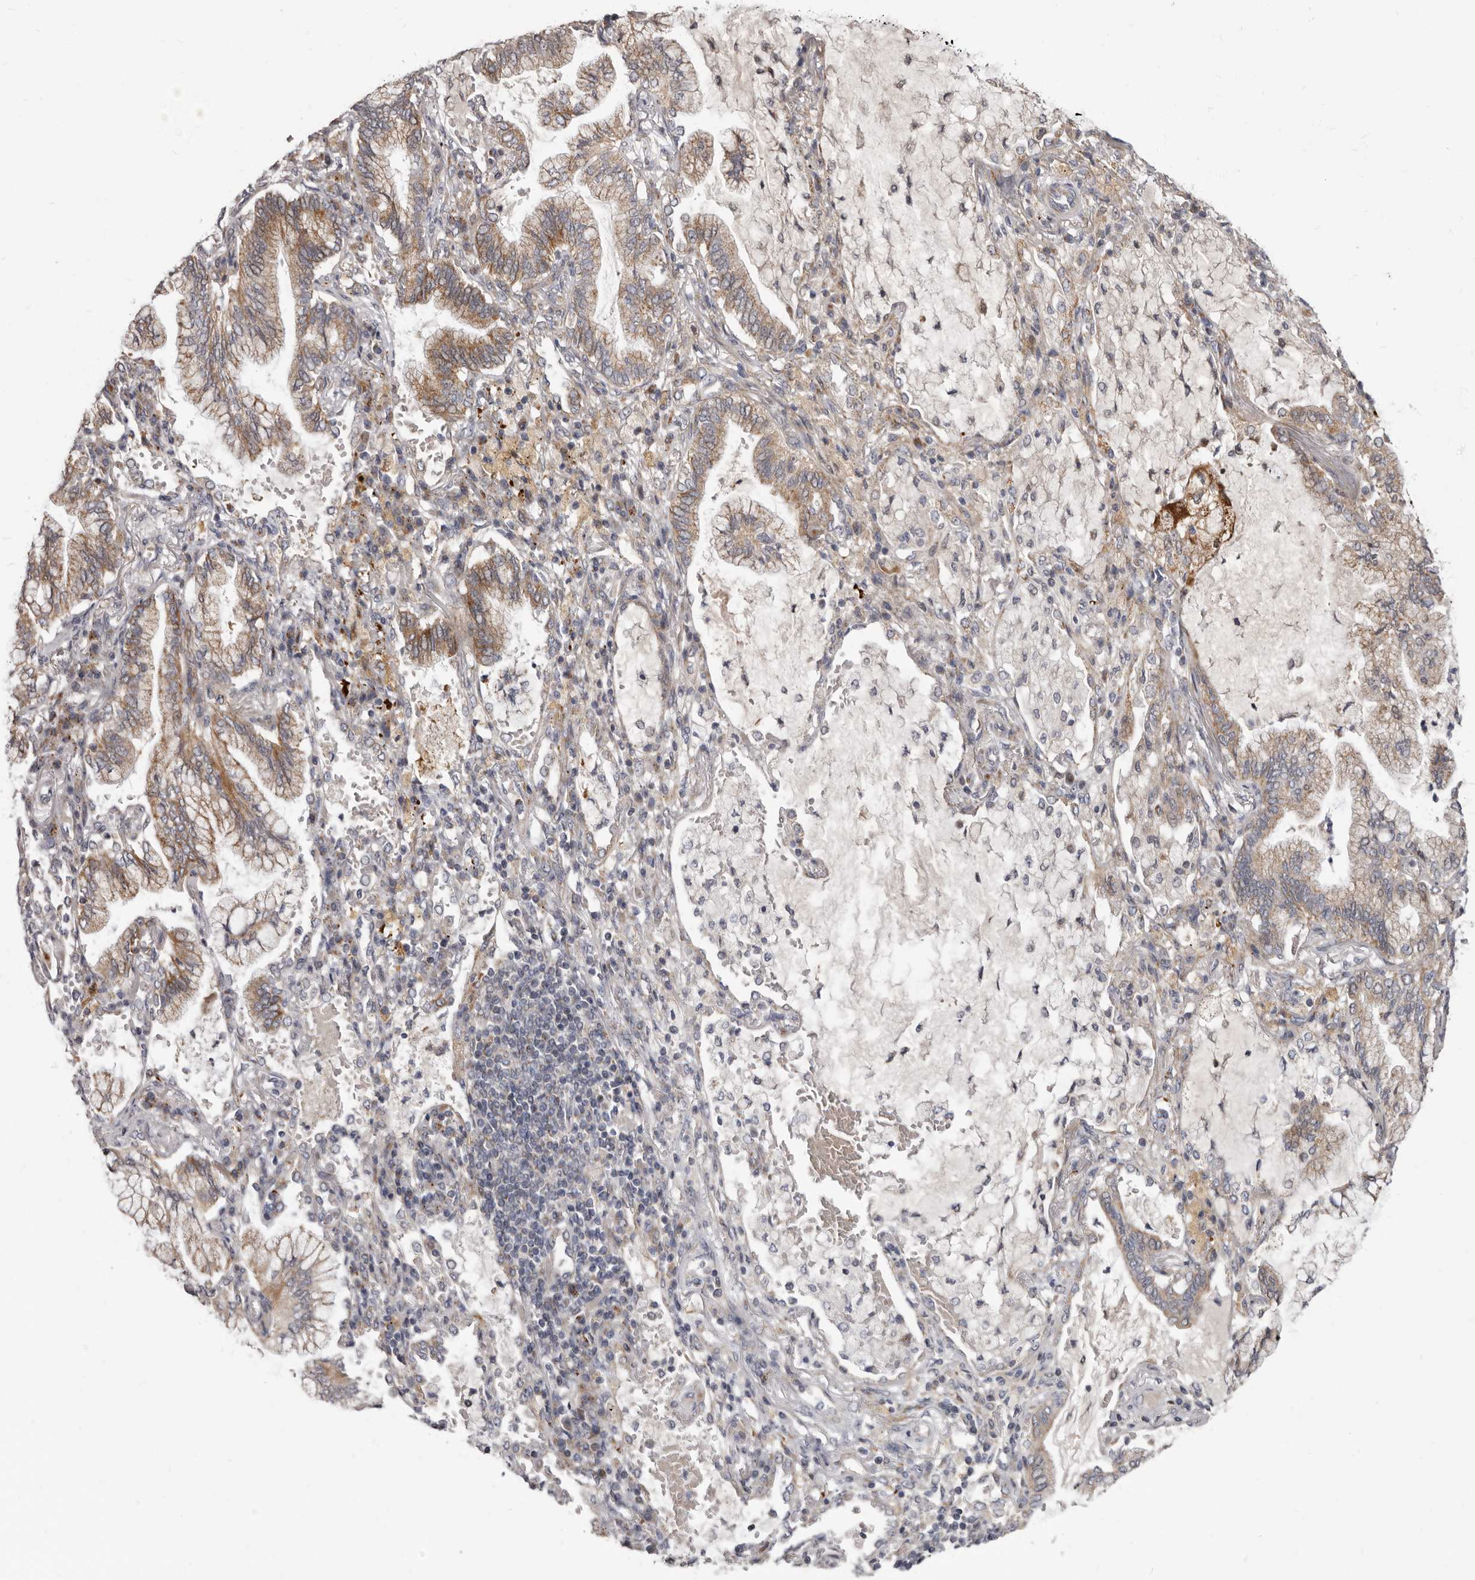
{"staining": {"intensity": "weak", "quantity": ">75%", "location": "cytoplasmic/membranous"}, "tissue": "lung cancer", "cell_type": "Tumor cells", "image_type": "cancer", "snomed": [{"axis": "morphology", "description": "Adenocarcinoma, NOS"}, {"axis": "topography", "description": "Lung"}], "caption": "DAB (3,3'-diaminobenzidine) immunohistochemical staining of human lung adenocarcinoma displays weak cytoplasmic/membranous protein staining in approximately >75% of tumor cells.", "gene": "SMC4", "patient": {"sex": "female", "age": 70}}